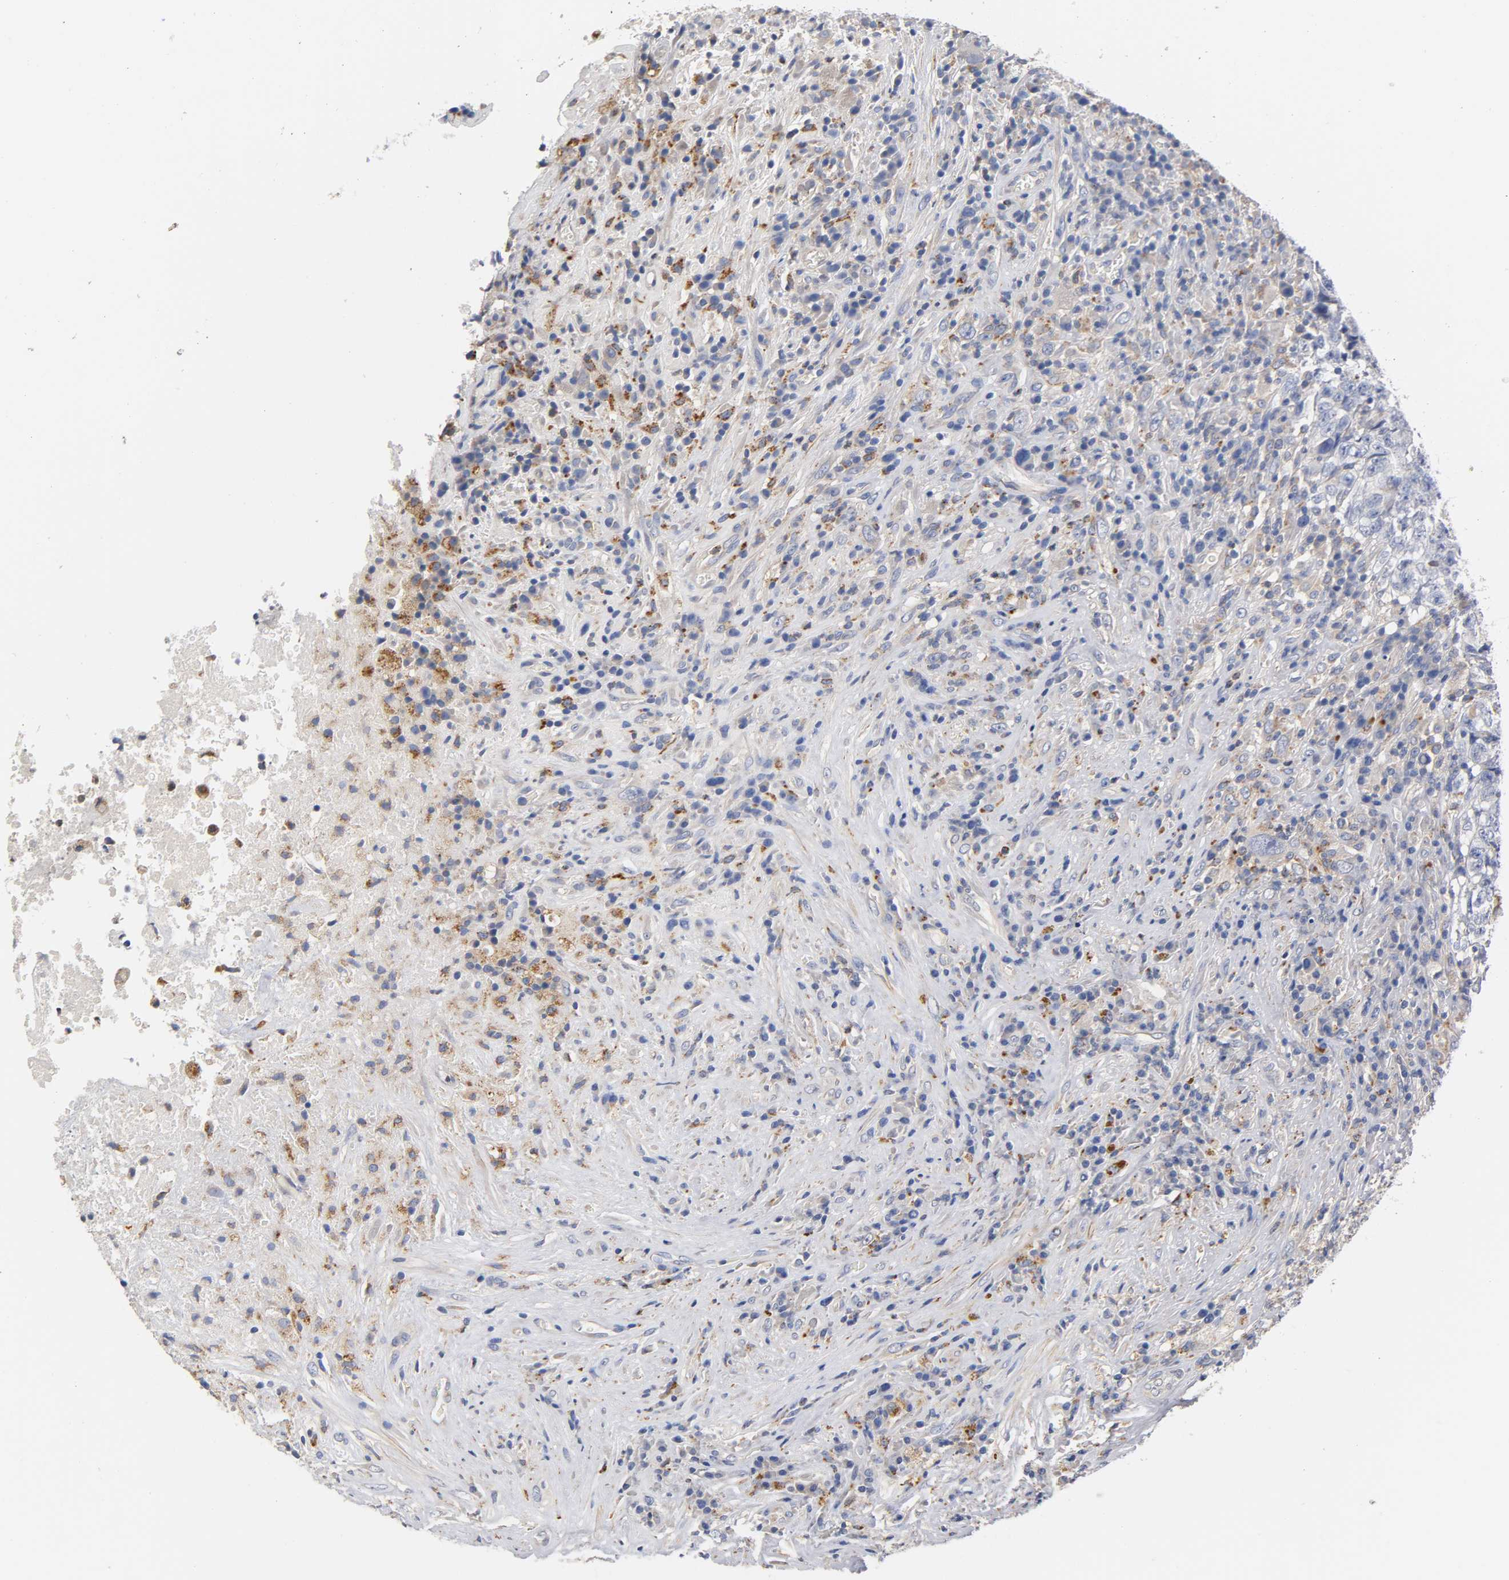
{"staining": {"intensity": "weak", "quantity": "<25%", "location": "cytoplasmic/membranous"}, "tissue": "testis cancer", "cell_type": "Tumor cells", "image_type": "cancer", "snomed": [{"axis": "morphology", "description": "Necrosis, NOS"}, {"axis": "morphology", "description": "Carcinoma, Embryonal, NOS"}, {"axis": "topography", "description": "Testis"}], "caption": "Immunohistochemistry (IHC) image of neoplastic tissue: embryonal carcinoma (testis) stained with DAB displays no significant protein expression in tumor cells.", "gene": "SEMA5A", "patient": {"sex": "male", "age": 19}}